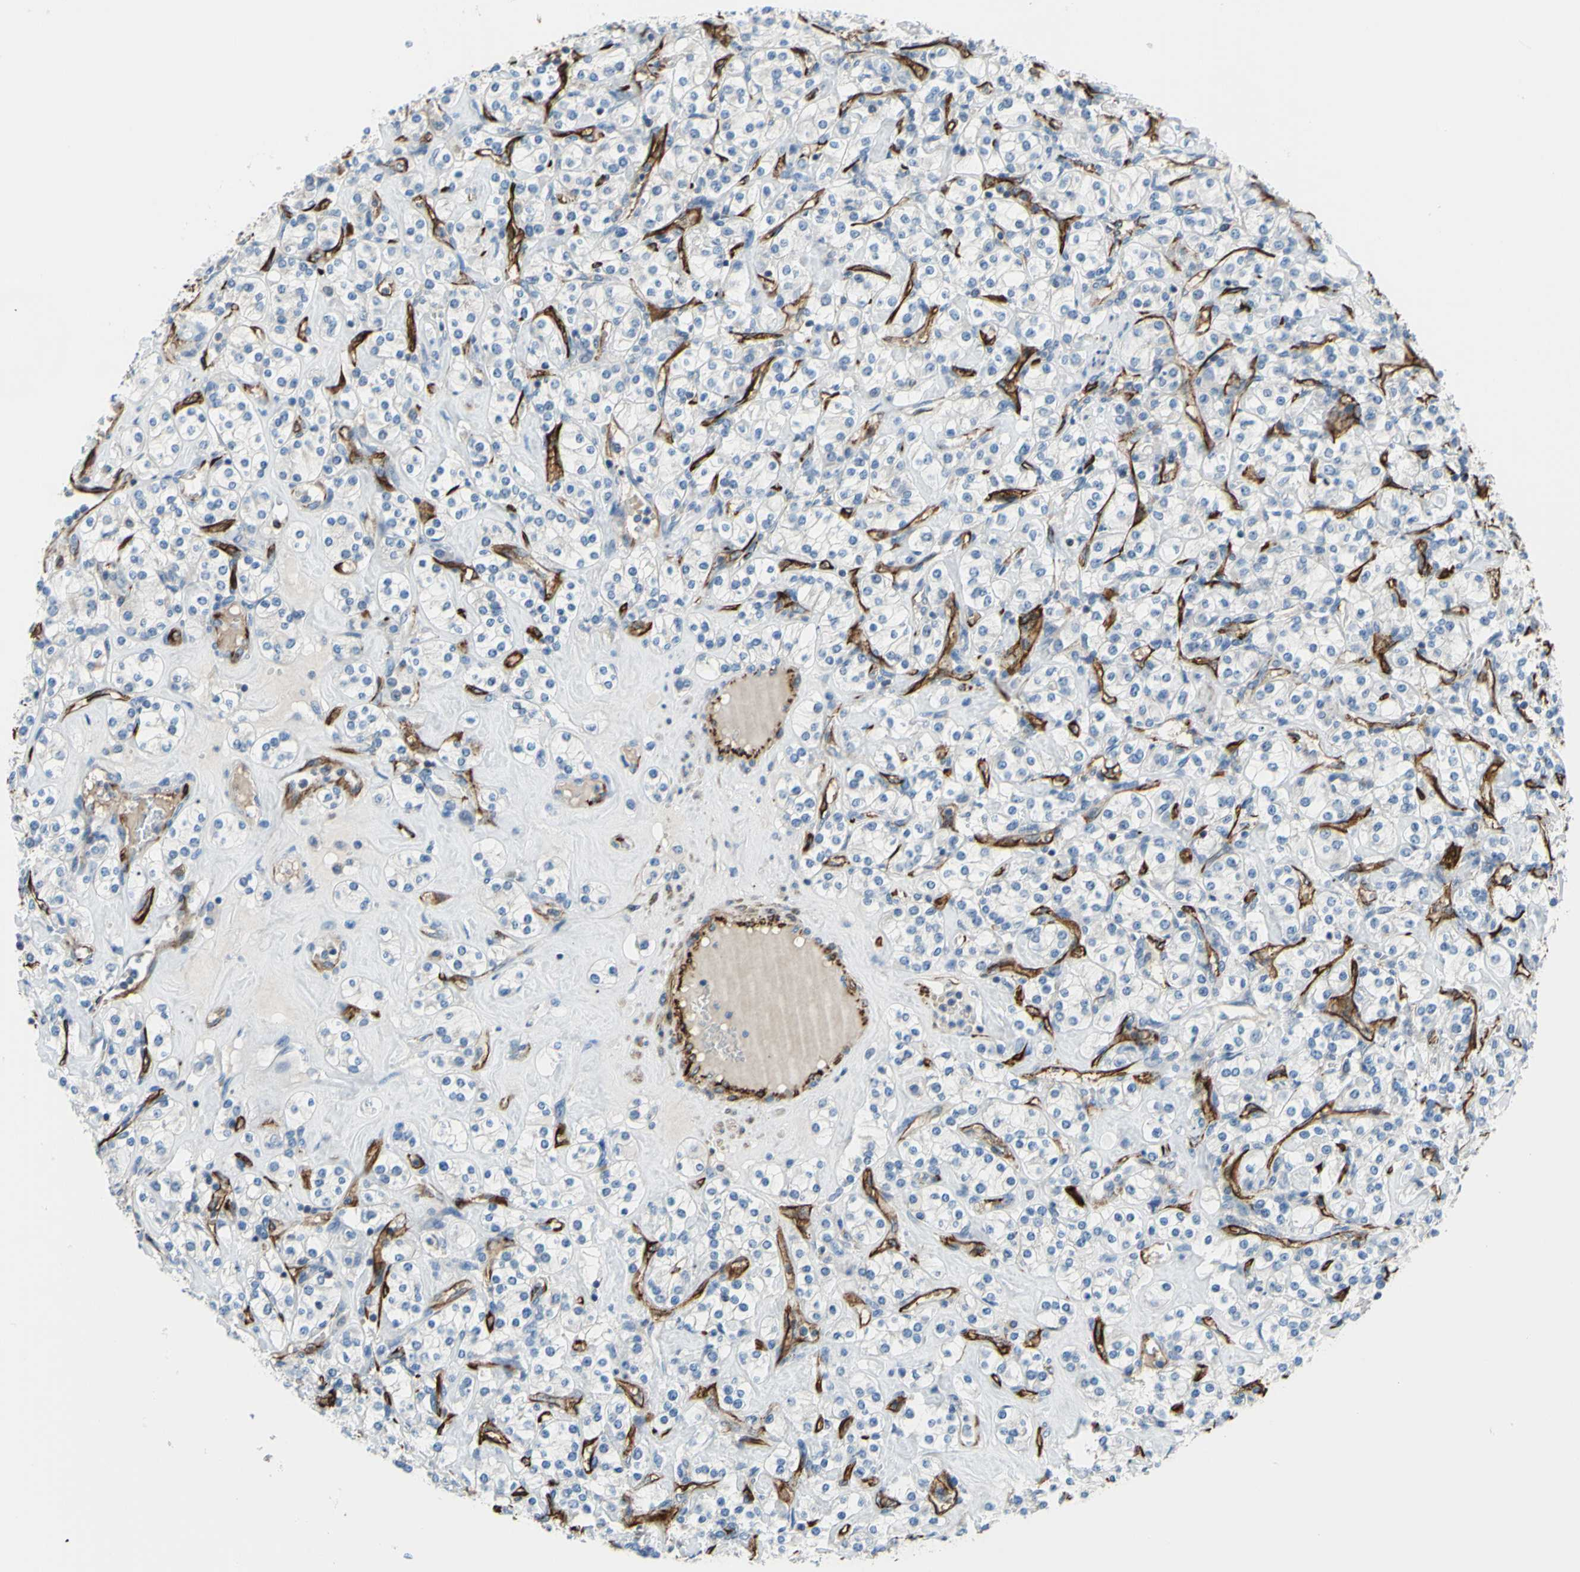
{"staining": {"intensity": "negative", "quantity": "none", "location": "none"}, "tissue": "renal cancer", "cell_type": "Tumor cells", "image_type": "cancer", "snomed": [{"axis": "morphology", "description": "Adenocarcinoma, NOS"}, {"axis": "topography", "description": "Kidney"}], "caption": "Immunohistochemical staining of human renal adenocarcinoma shows no significant expression in tumor cells.", "gene": "PRRG2", "patient": {"sex": "male", "age": 77}}